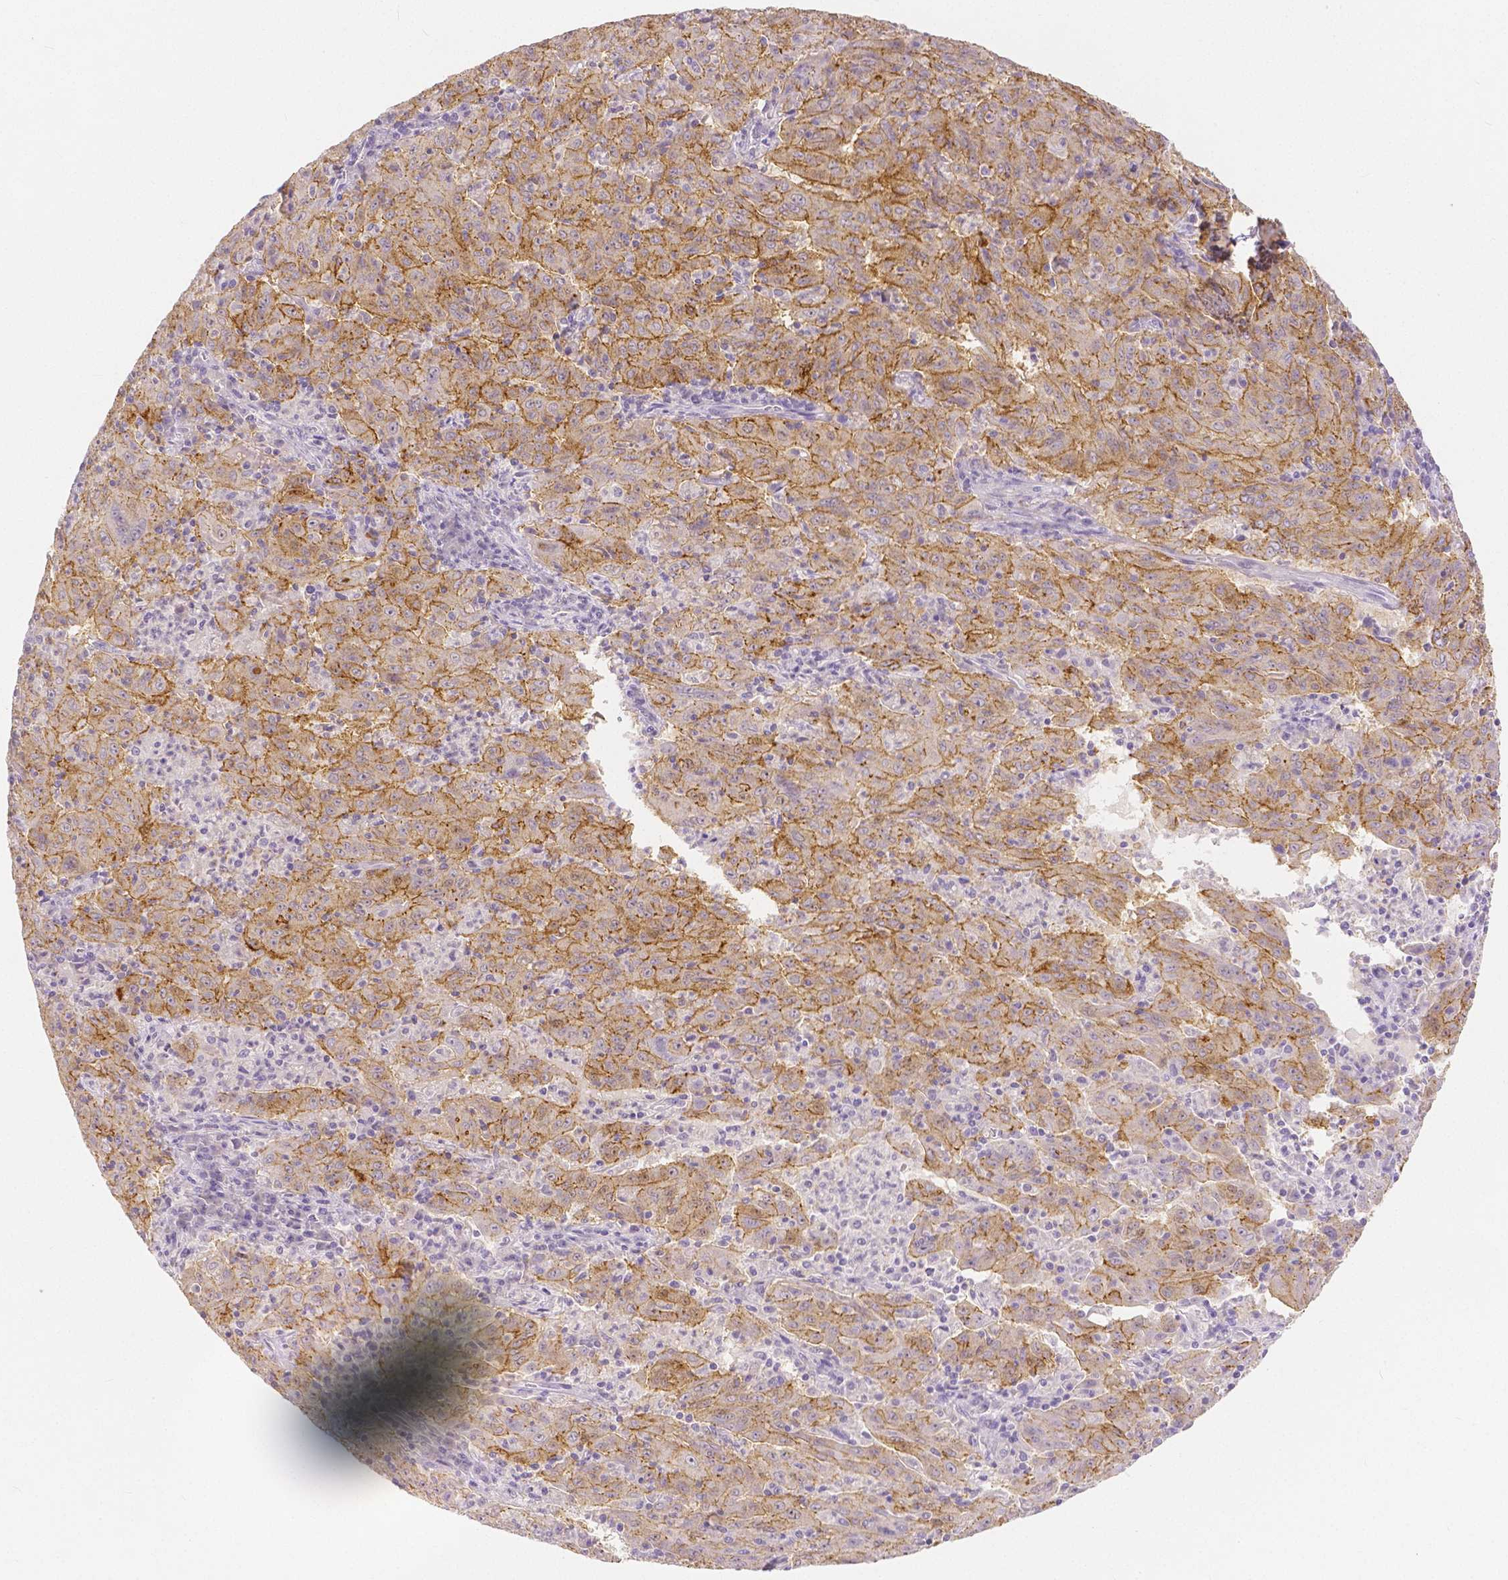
{"staining": {"intensity": "moderate", "quantity": ">75%", "location": "cytoplasmic/membranous"}, "tissue": "pancreatic cancer", "cell_type": "Tumor cells", "image_type": "cancer", "snomed": [{"axis": "morphology", "description": "Adenocarcinoma, NOS"}, {"axis": "topography", "description": "Pancreas"}], "caption": "This image exhibits pancreatic cancer stained with immunohistochemistry (IHC) to label a protein in brown. The cytoplasmic/membranous of tumor cells show moderate positivity for the protein. Nuclei are counter-stained blue.", "gene": "OCLN", "patient": {"sex": "male", "age": 63}}